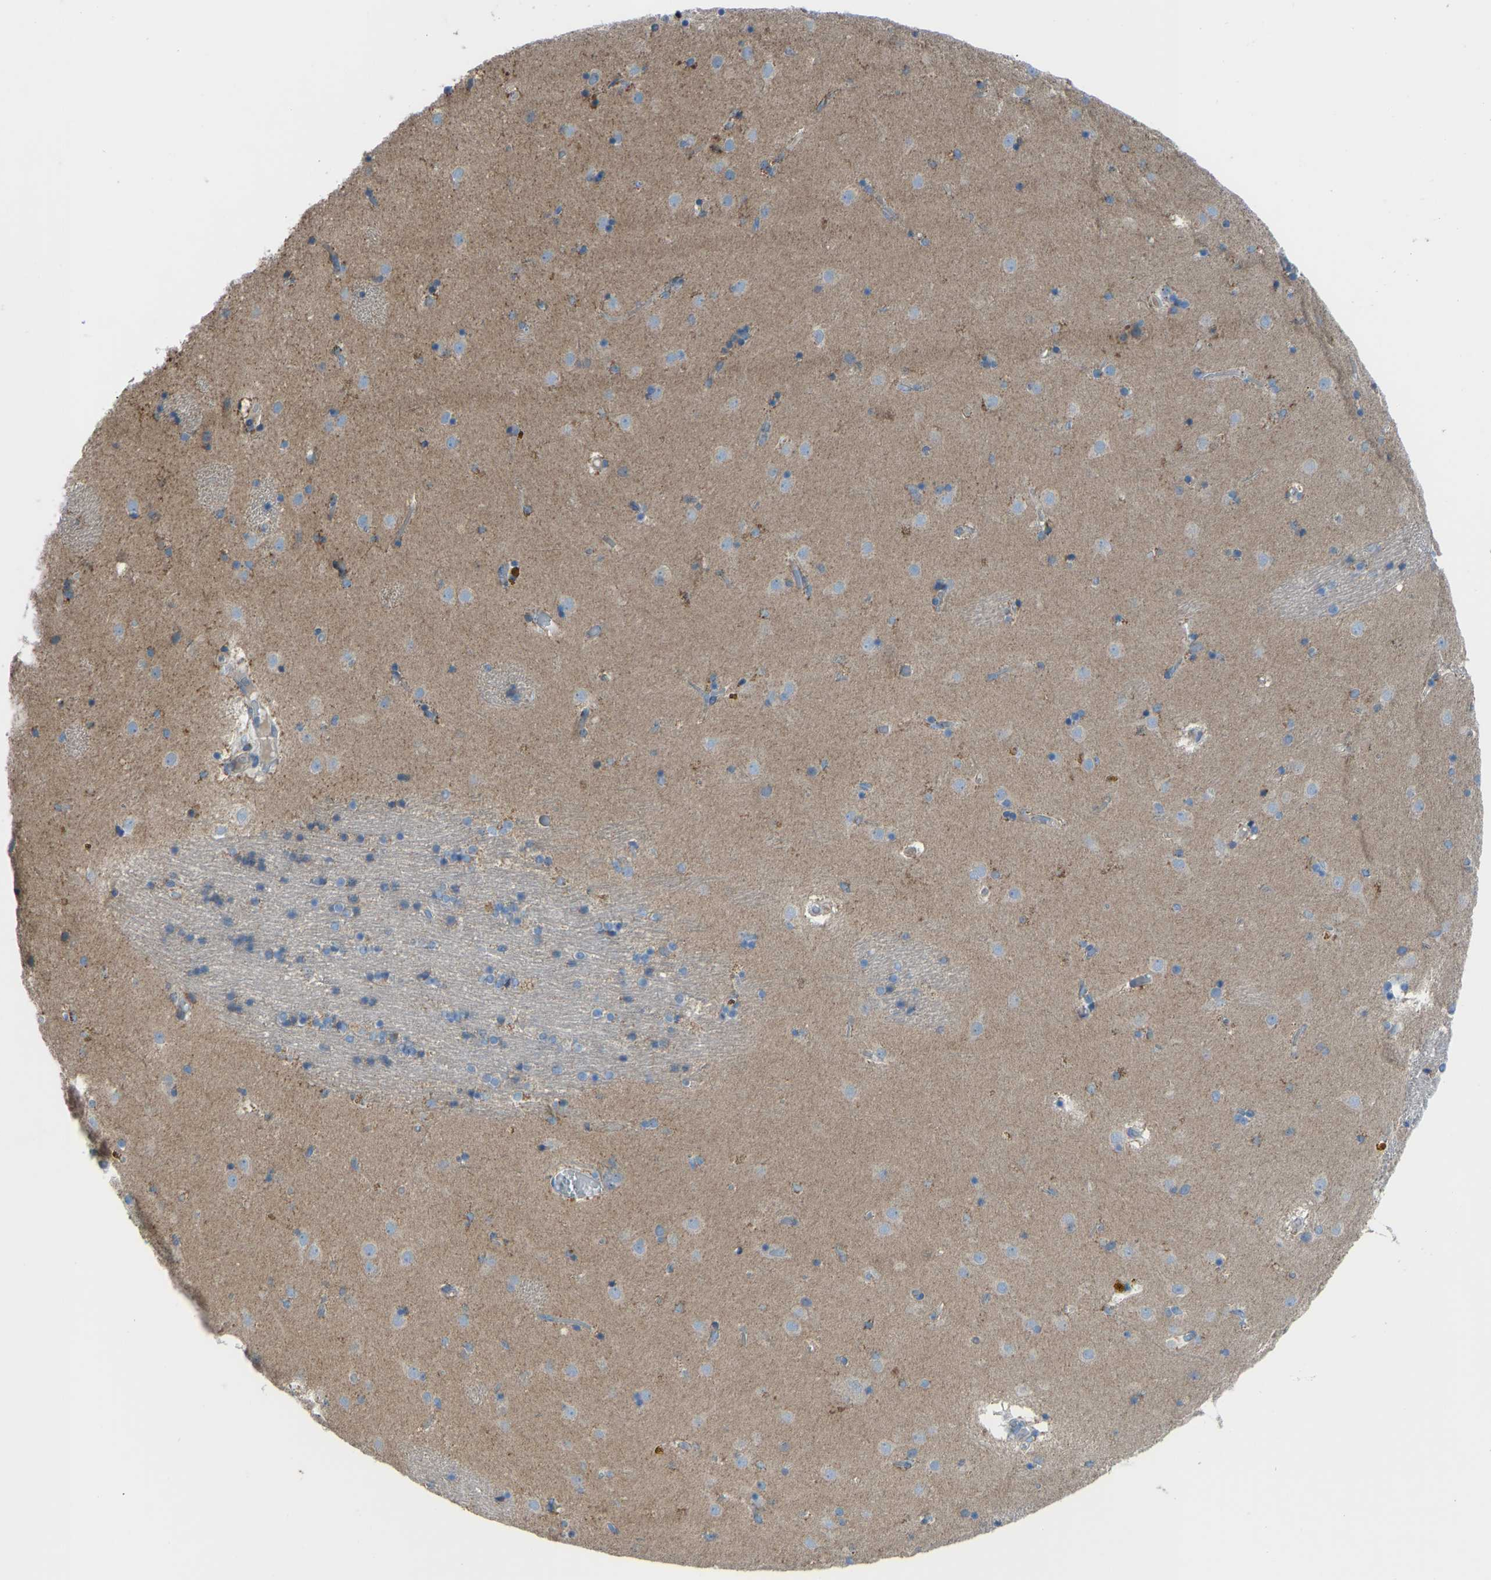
{"staining": {"intensity": "moderate", "quantity": "<25%", "location": "cytoplasmic/membranous"}, "tissue": "caudate", "cell_type": "Glial cells", "image_type": "normal", "snomed": [{"axis": "morphology", "description": "Normal tissue, NOS"}, {"axis": "topography", "description": "Lateral ventricle wall"}], "caption": "Immunohistochemistry of normal caudate displays low levels of moderate cytoplasmic/membranous staining in about <25% of glial cells. The protein of interest is stained brown, and the nuclei are stained in blue (DAB (3,3'-diaminobenzidine) IHC with brightfield microscopy, high magnification).", "gene": "SMIM20", "patient": {"sex": "male", "age": 70}}